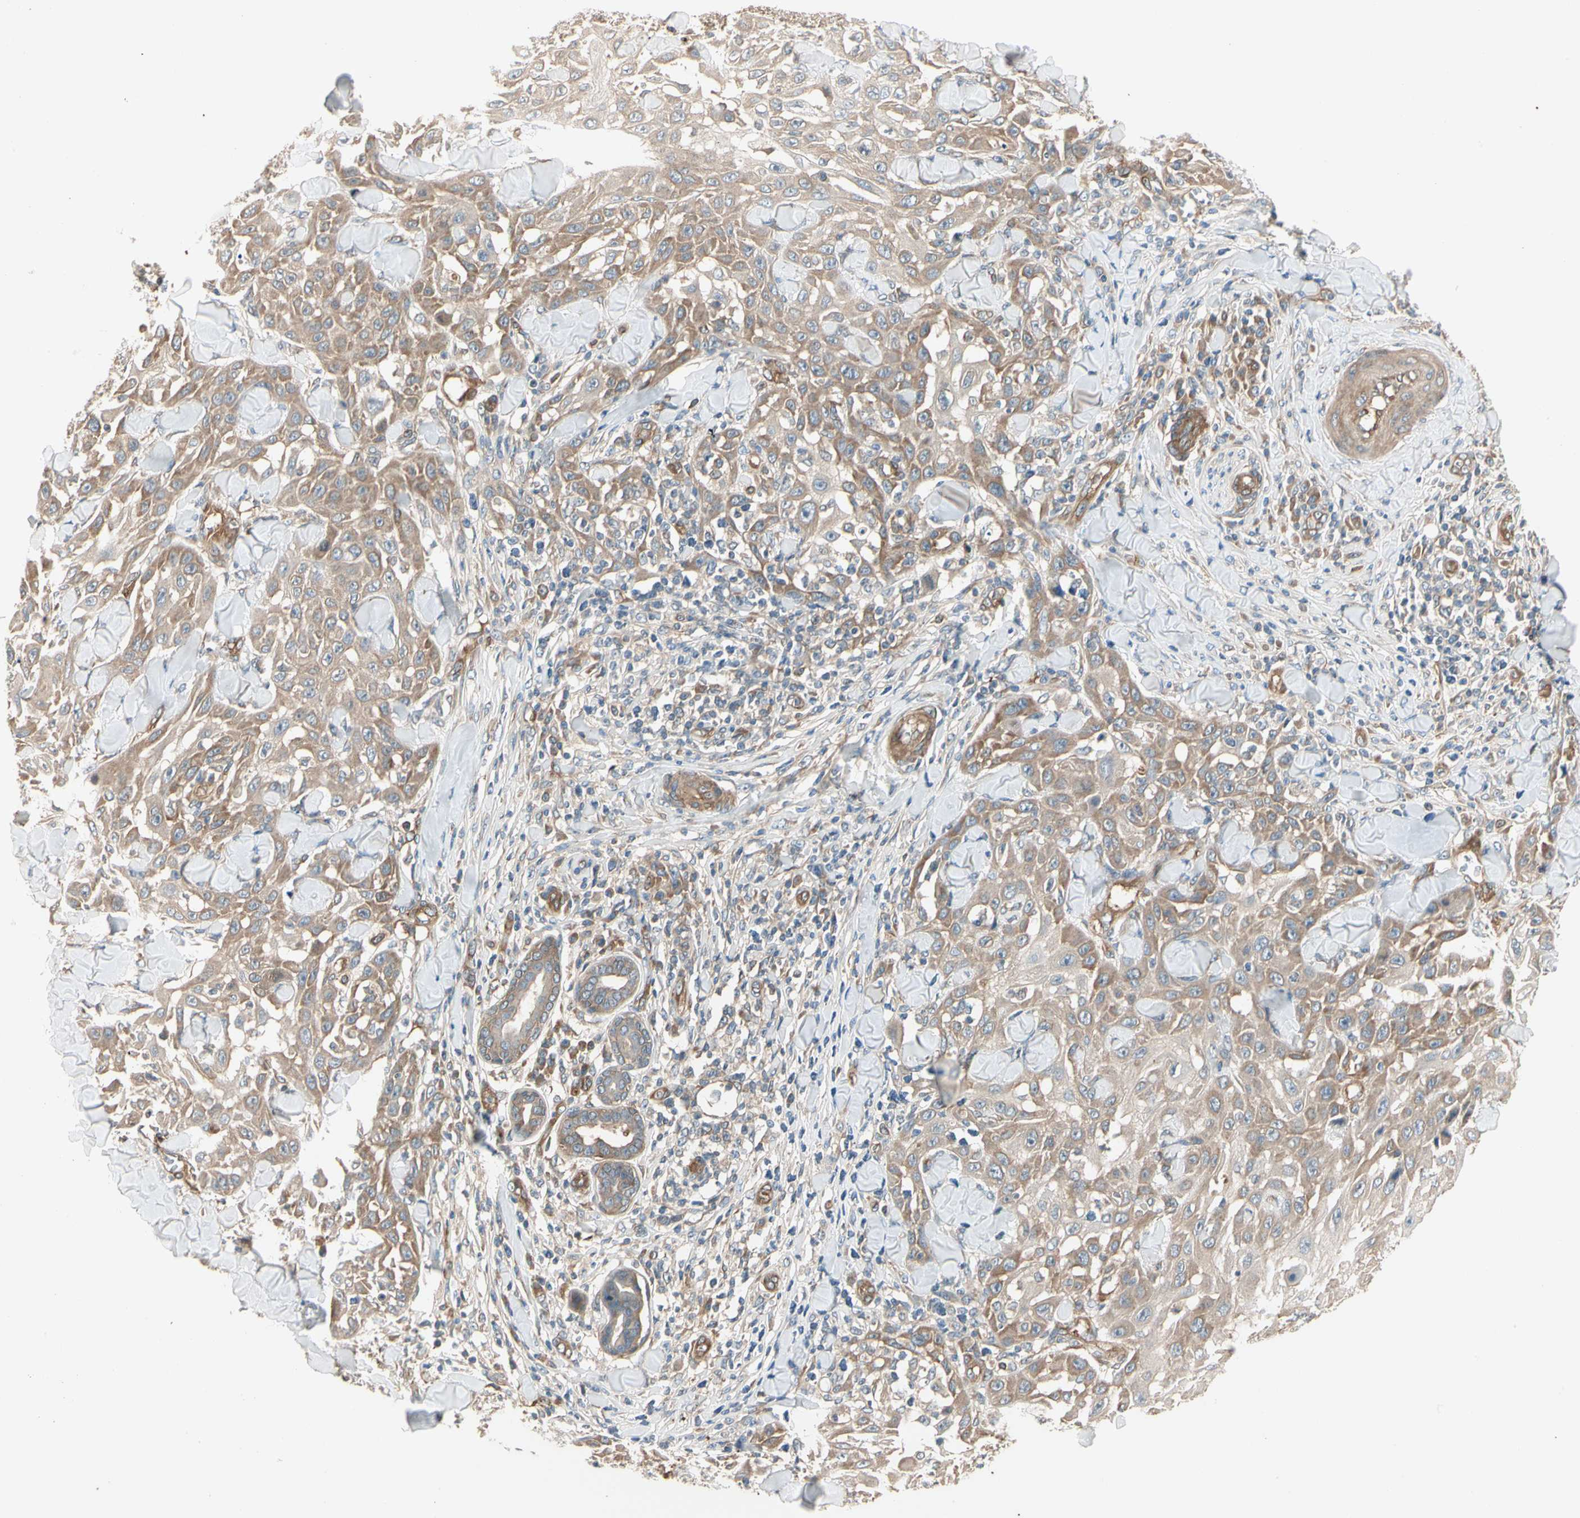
{"staining": {"intensity": "moderate", "quantity": ">75%", "location": "cytoplasmic/membranous"}, "tissue": "skin cancer", "cell_type": "Tumor cells", "image_type": "cancer", "snomed": [{"axis": "morphology", "description": "Squamous cell carcinoma, NOS"}, {"axis": "topography", "description": "Skin"}], "caption": "This is a histology image of IHC staining of skin cancer (squamous cell carcinoma), which shows moderate expression in the cytoplasmic/membranous of tumor cells.", "gene": "ROCK2", "patient": {"sex": "male", "age": 24}}